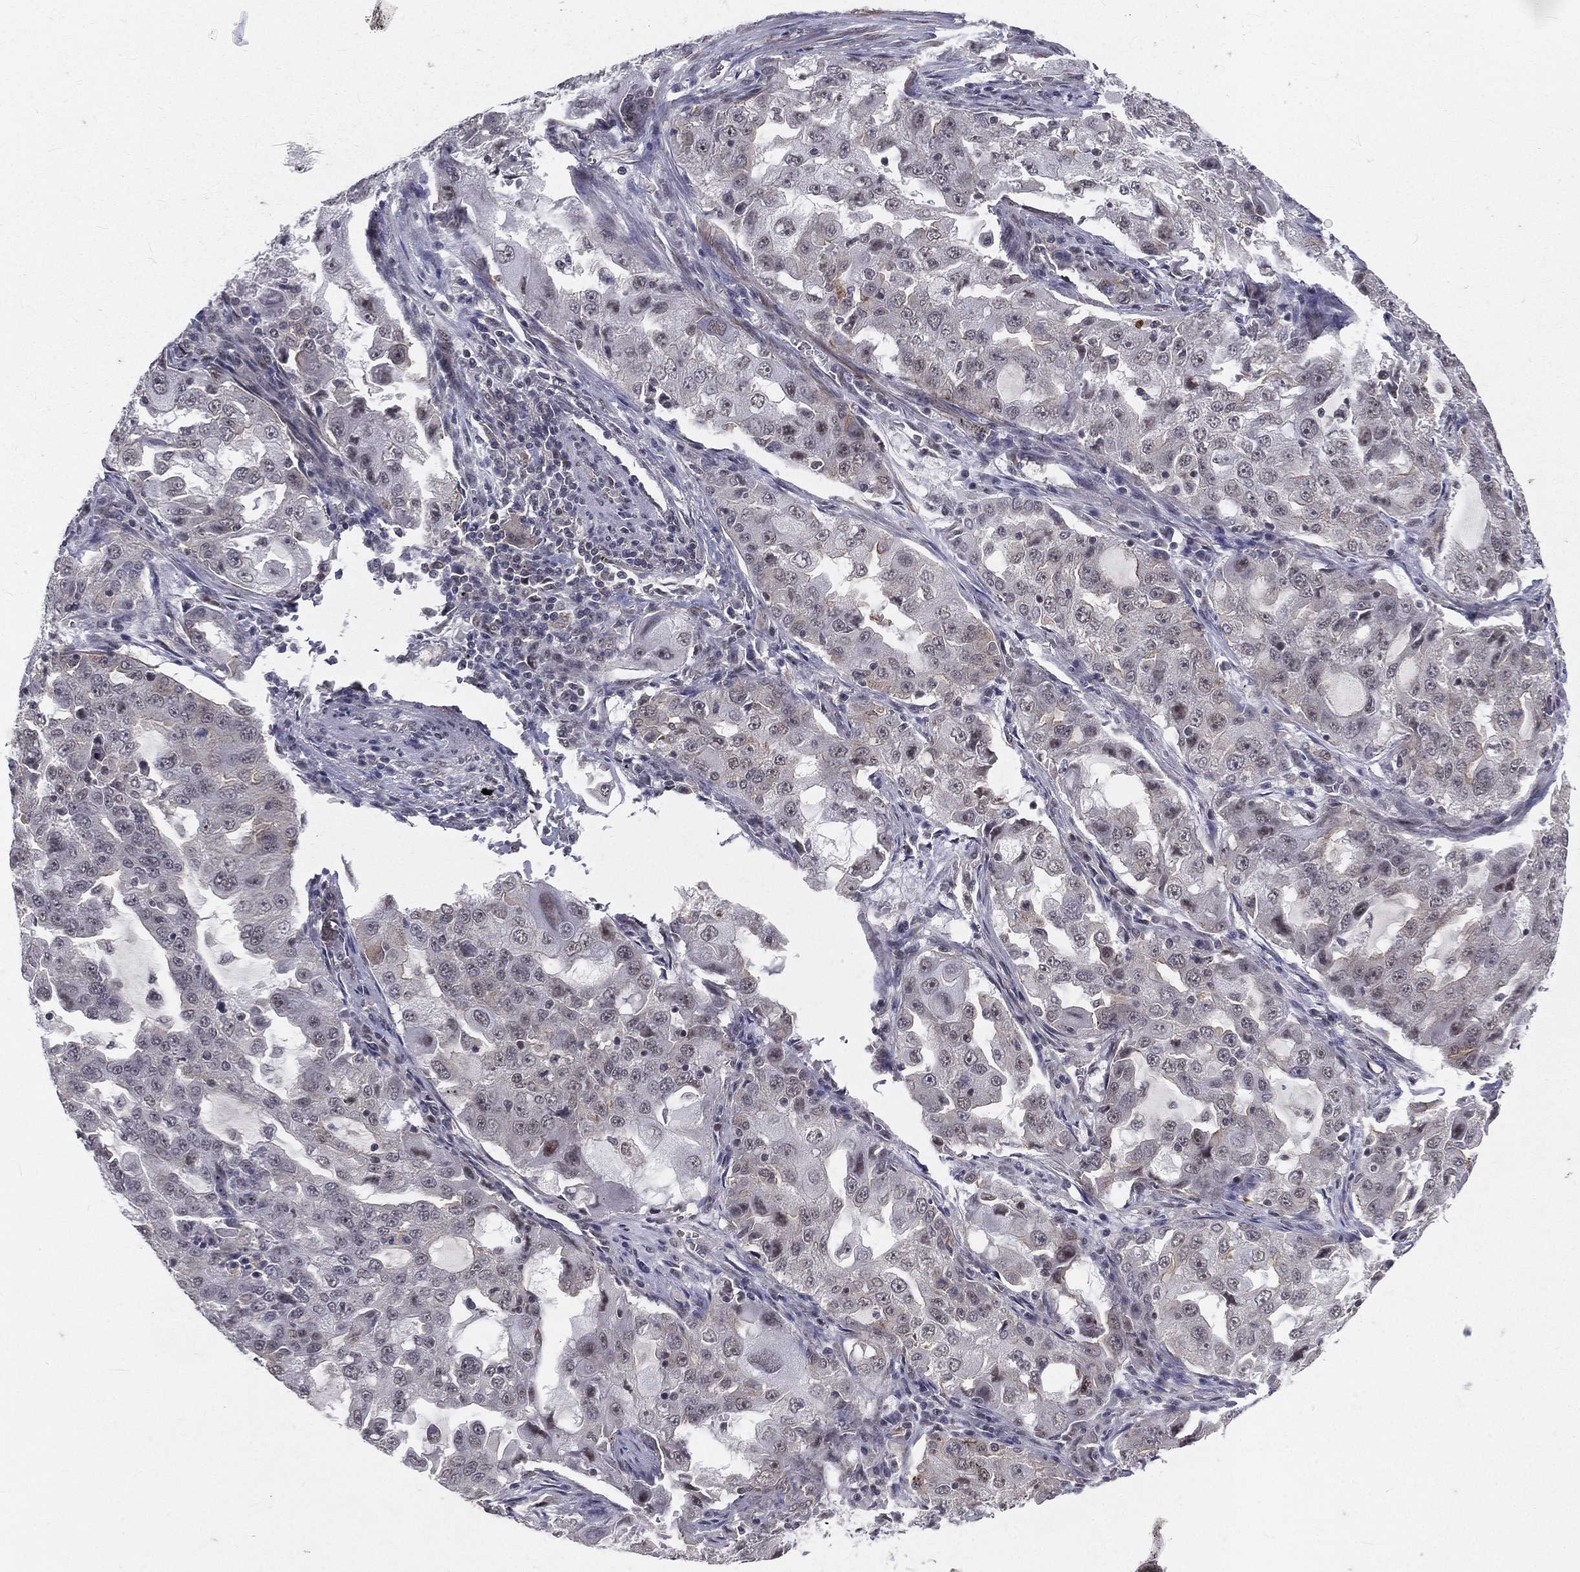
{"staining": {"intensity": "negative", "quantity": "none", "location": "none"}, "tissue": "lung cancer", "cell_type": "Tumor cells", "image_type": "cancer", "snomed": [{"axis": "morphology", "description": "Adenocarcinoma, NOS"}, {"axis": "topography", "description": "Lung"}], "caption": "Tumor cells are negative for brown protein staining in lung adenocarcinoma. (Stains: DAB (3,3'-diaminobenzidine) immunohistochemistry (IHC) with hematoxylin counter stain, Microscopy: brightfield microscopy at high magnification).", "gene": "MORC2", "patient": {"sex": "female", "age": 61}}